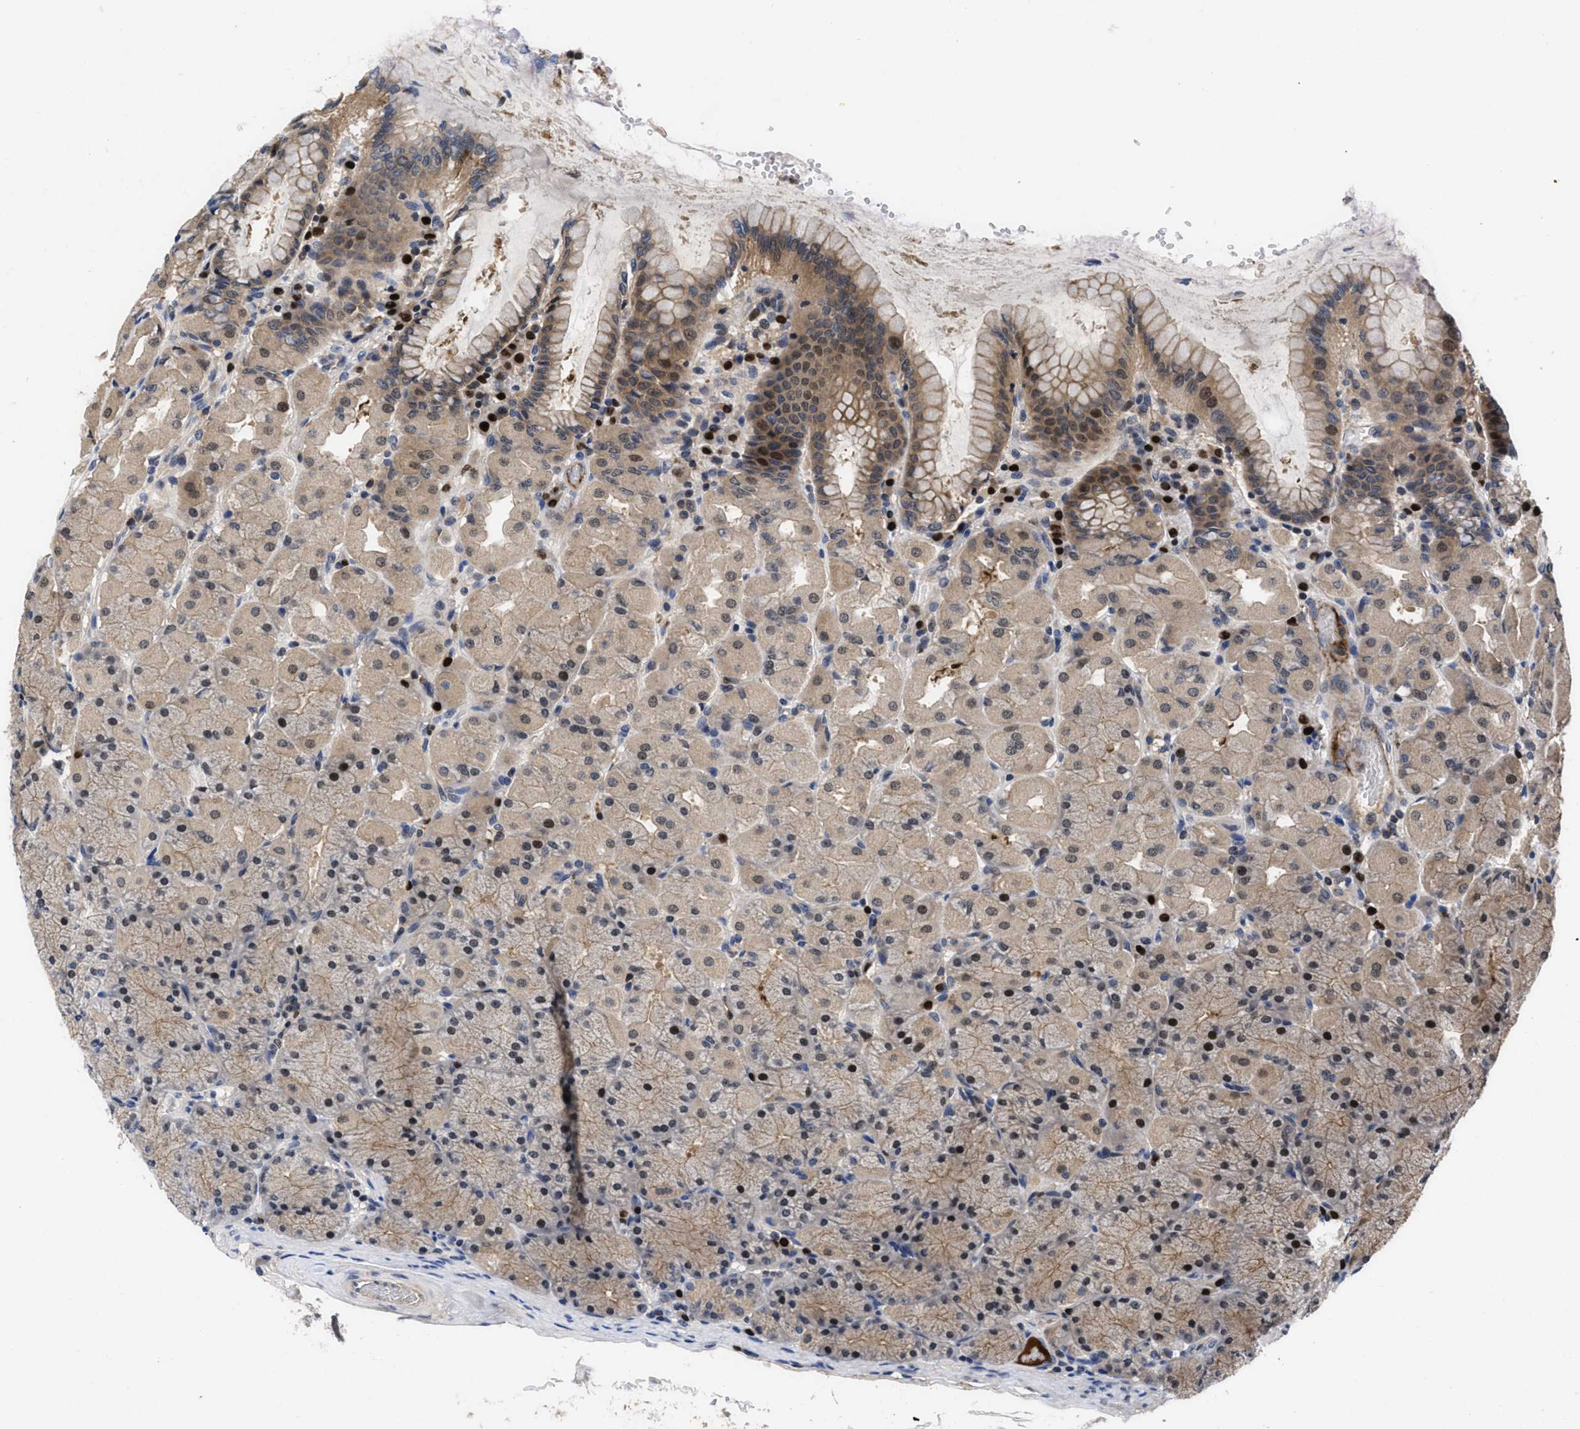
{"staining": {"intensity": "strong", "quantity": "25%-75%", "location": "cytoplasmic/membranous,nuclear"}, "tissue": "stomach", "cell_type": "Glandular cells", "image_type": "normal", "snomed": [{"axis": "morphology", "description": "Normal tissue, NOS"}, {"axis": "topography", "description": "Stomach, upper"}], "caption": "Immunohistochemical staining of normal stomach reveals strong cytoplasmic/membranous,nuclear protein expression in approximately 25%-75% of glandular cells.", "gene": "FAM200A", "patient": {"sex": "female", "age": 56}}